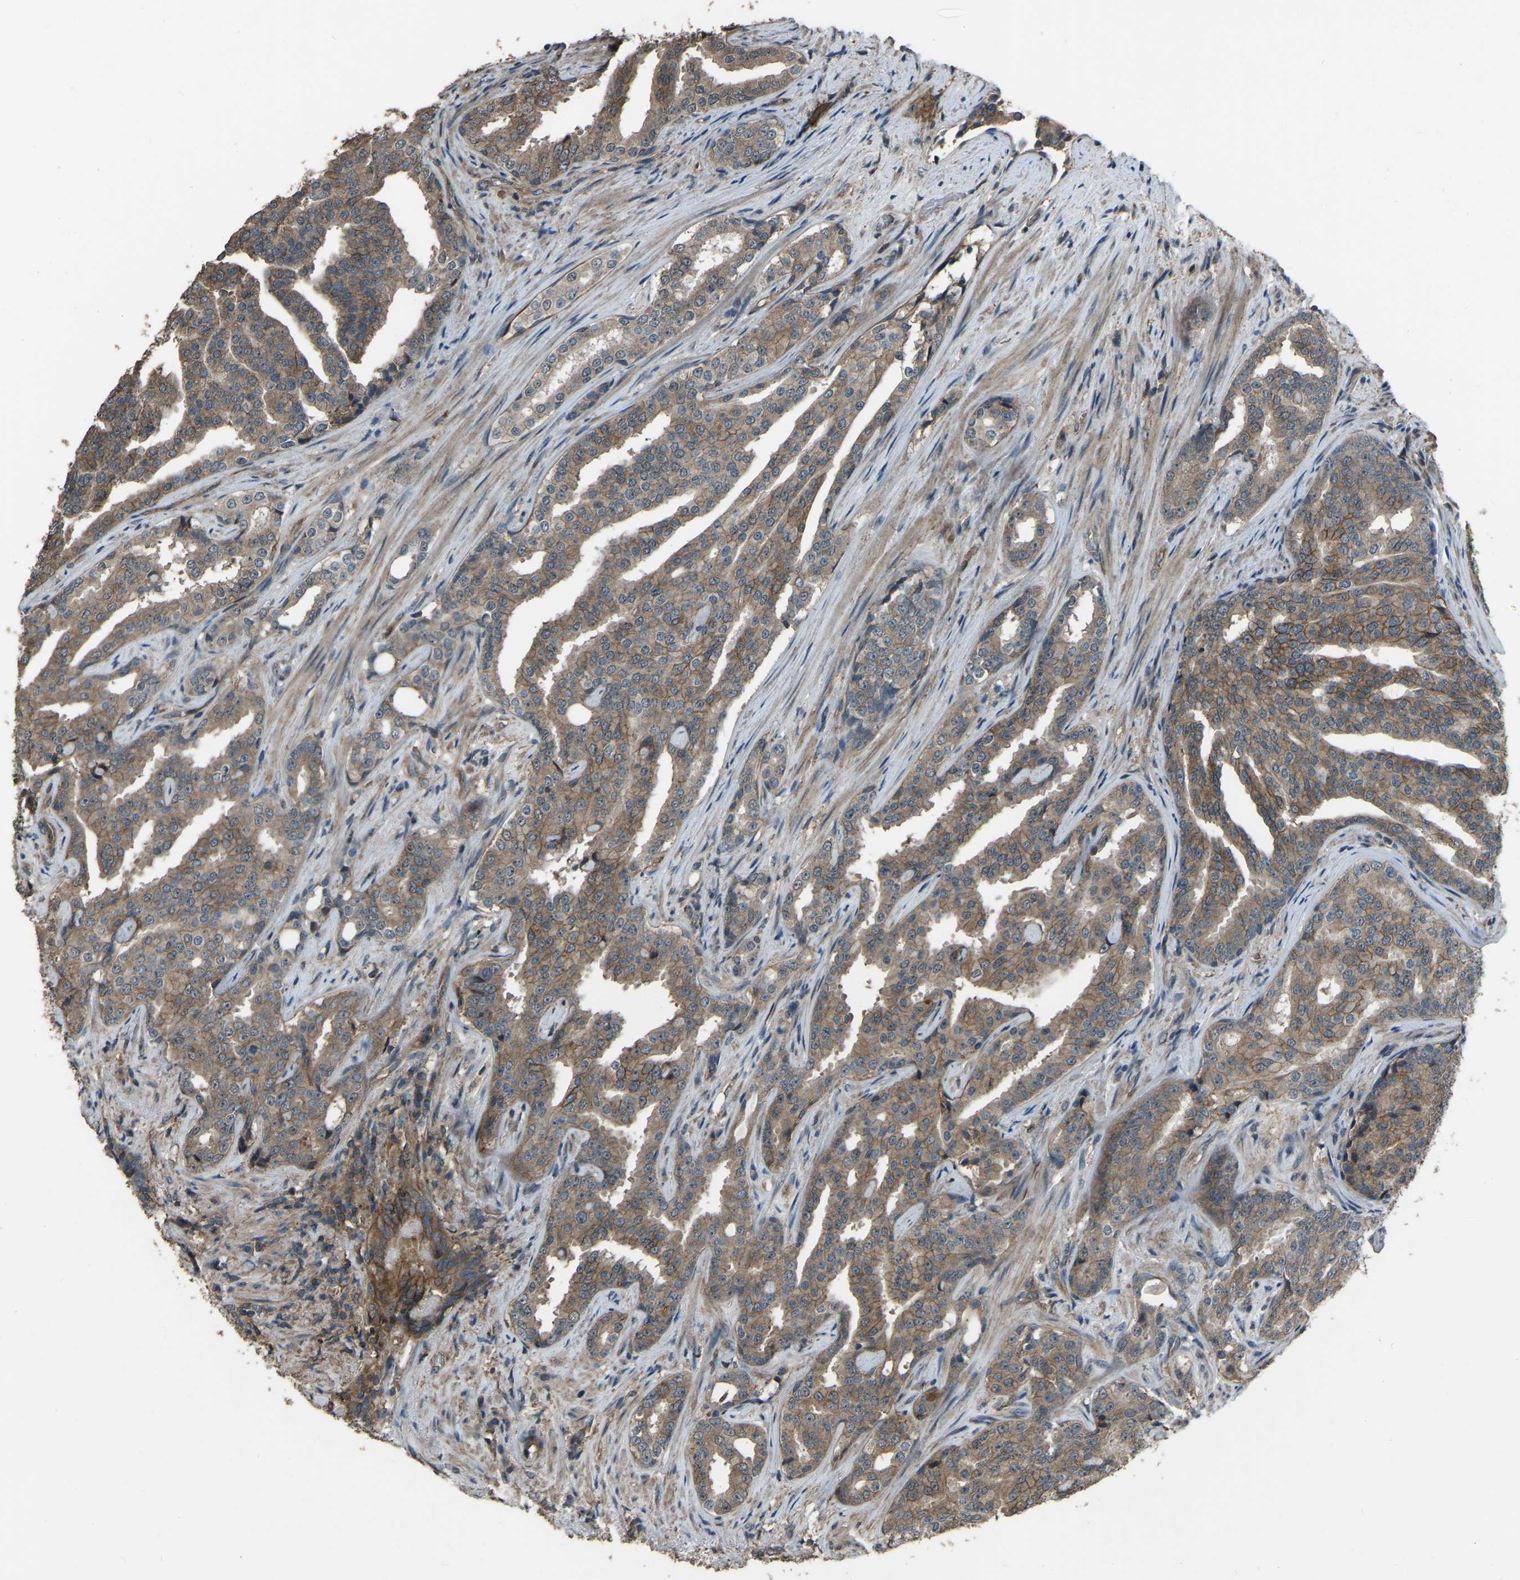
{"staining": {"intensity": "weak", "quantity": ">75%", "location": "cytoplasmic/membranous"}, "tissue": "prostate cancer", "cell_type": "Tumor cells", "image_type": "cancer", "snomed": [{"axis": "morphology", "description": "Adenocarcinoma, High grade"}, {"axis": "topography", "description": "Prostate"}], "caption": "The image displays immunohistochemical staining of high-grade adenocarcinoma (prostate). There is weak cytoplasmic/membranous expression is identified in approximately >75% of tumor cells. The protein is stained brown, and the nuclei are stained in blue (DAB (3,3'-diaminobenzidine) IHC with brightfield microscopy, high magnification).", "gene": "SLC4A2", "patient": {"sex": "male", "age": 71}}